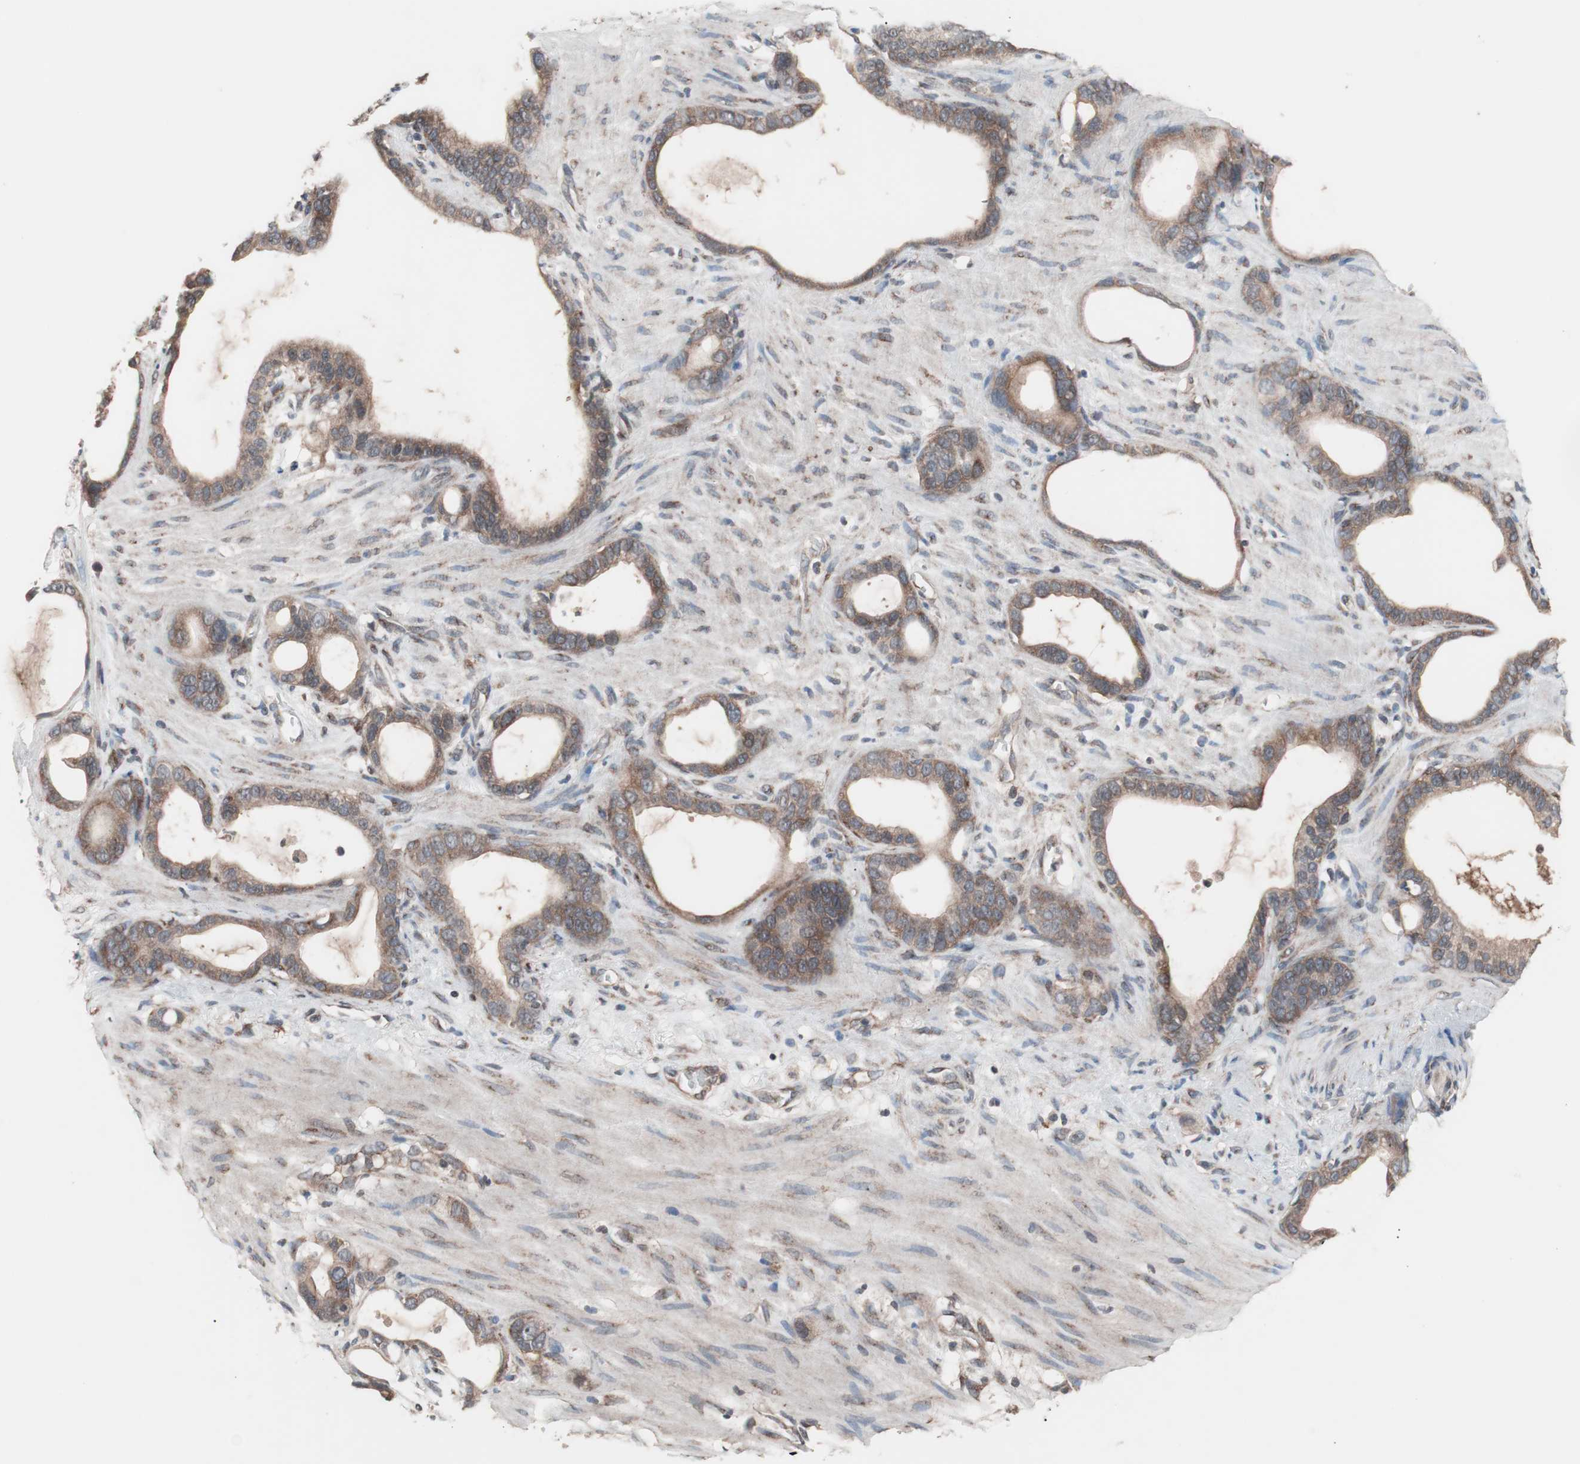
{"staining": {"intensity": "weak", "quantity": ">75%", "location": "cytoplasmic/membranous"}, "tissue": "stomach cancer", "cell_type": "Tumor cells", "image_type": "cancer", "snomed": [{"axis": "morphology", "description": "Adenocarcinoma, NOS"}, {"axis": "topography", "description": "Stomach"}], "caption": "Stomach cancer was stained to show a protein in brown. There is low levels of weak cytoplasmic/membranous expression in about >75% of tumor cells.", "gene": "IRS1", "patient": {"sex": "female", "age": 75}}